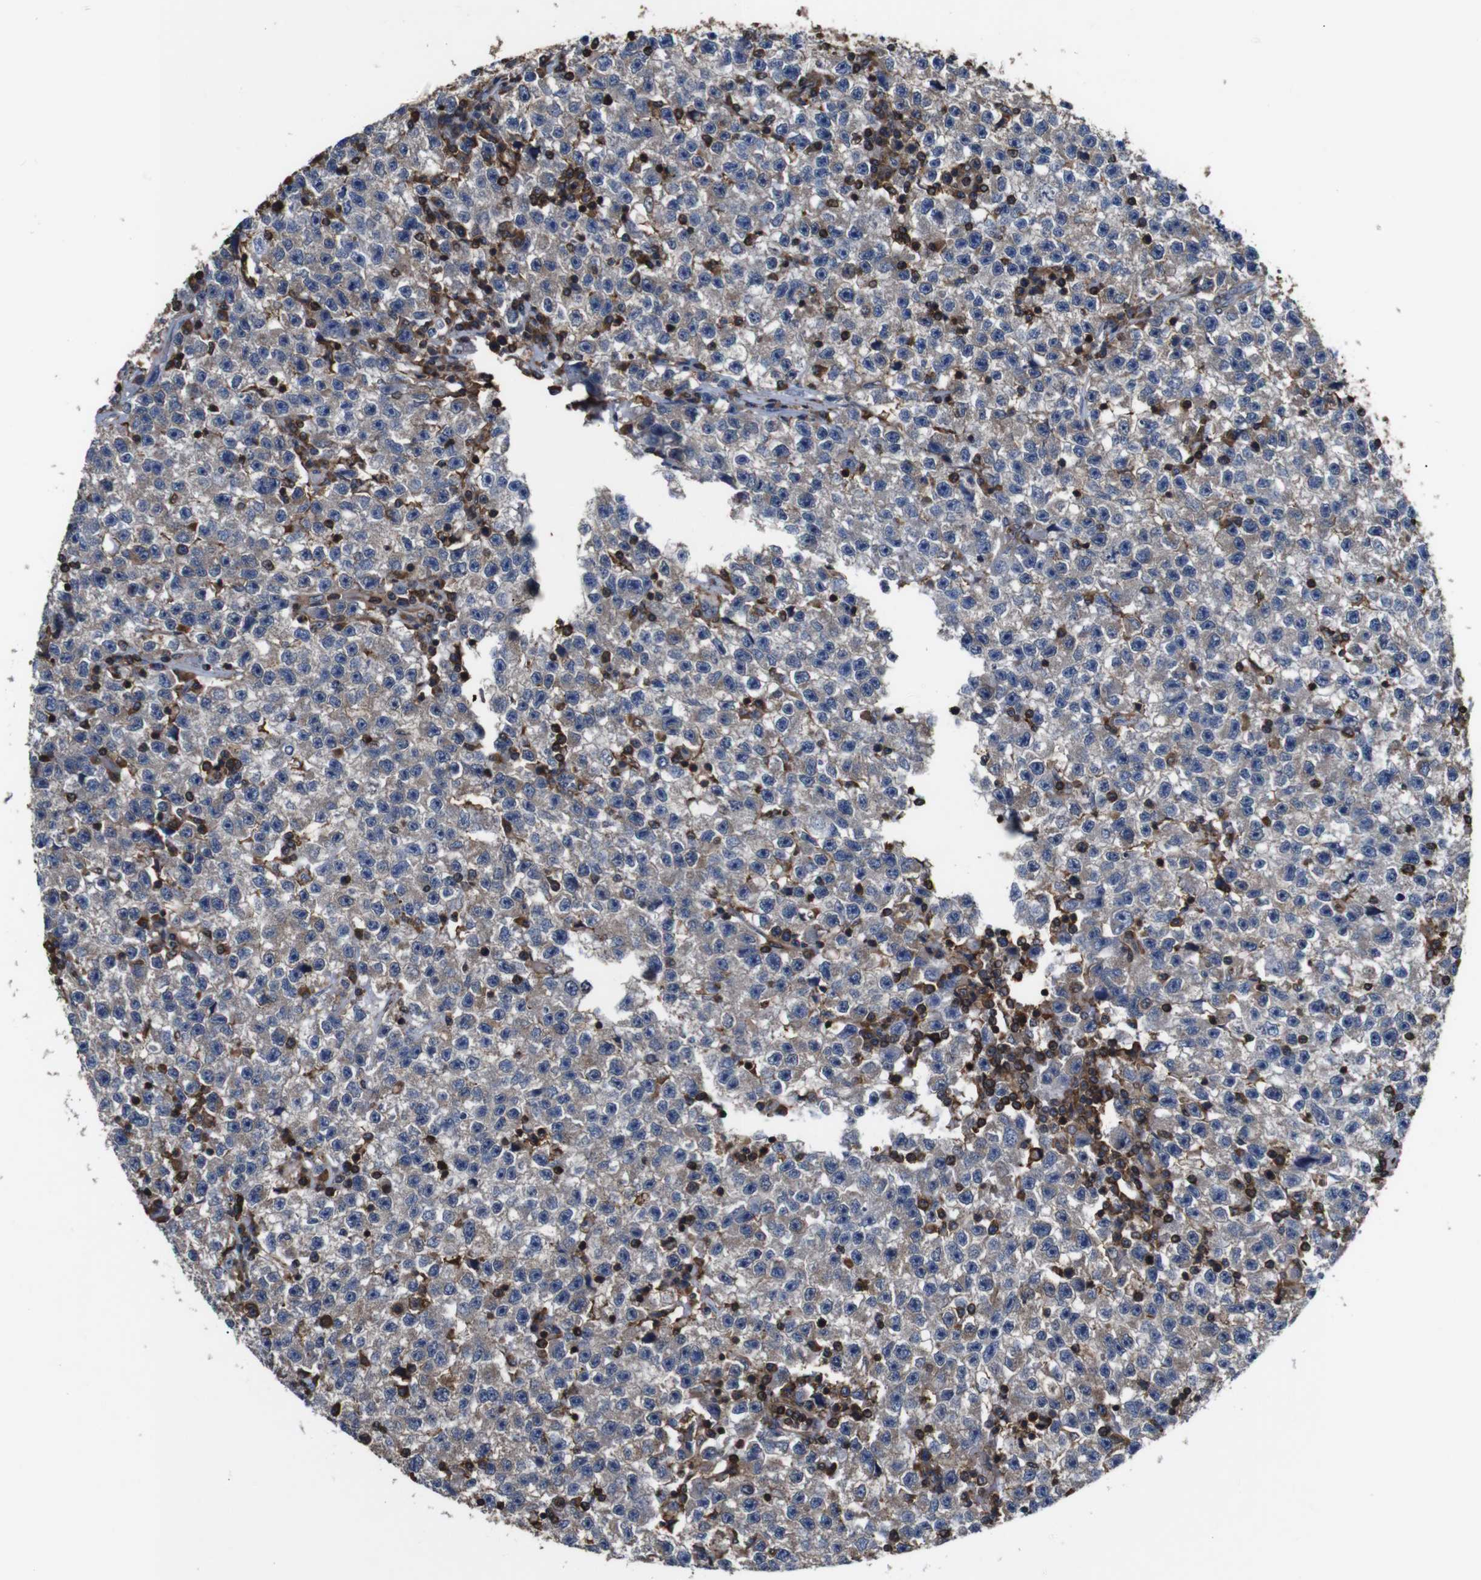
{"staining": {"intensity": "negative", "quantity": "none", "location": "none"}, "tissue": "testis cancer", "cell_type": "Tumor cells", "image_type": "cancer", "snomed": [{"axis": "morphology", "description": "Seminoma, NOS"}, {"axis": "topography", "description": "Testis"}], "caption": "A high-resolution image shows immunohistochemistry (IHC) staining of testis cancer, which displays no significant expression in tumor cells.", "gene": "PI4KA", "patient": {"sex": "male", "age": 22}}